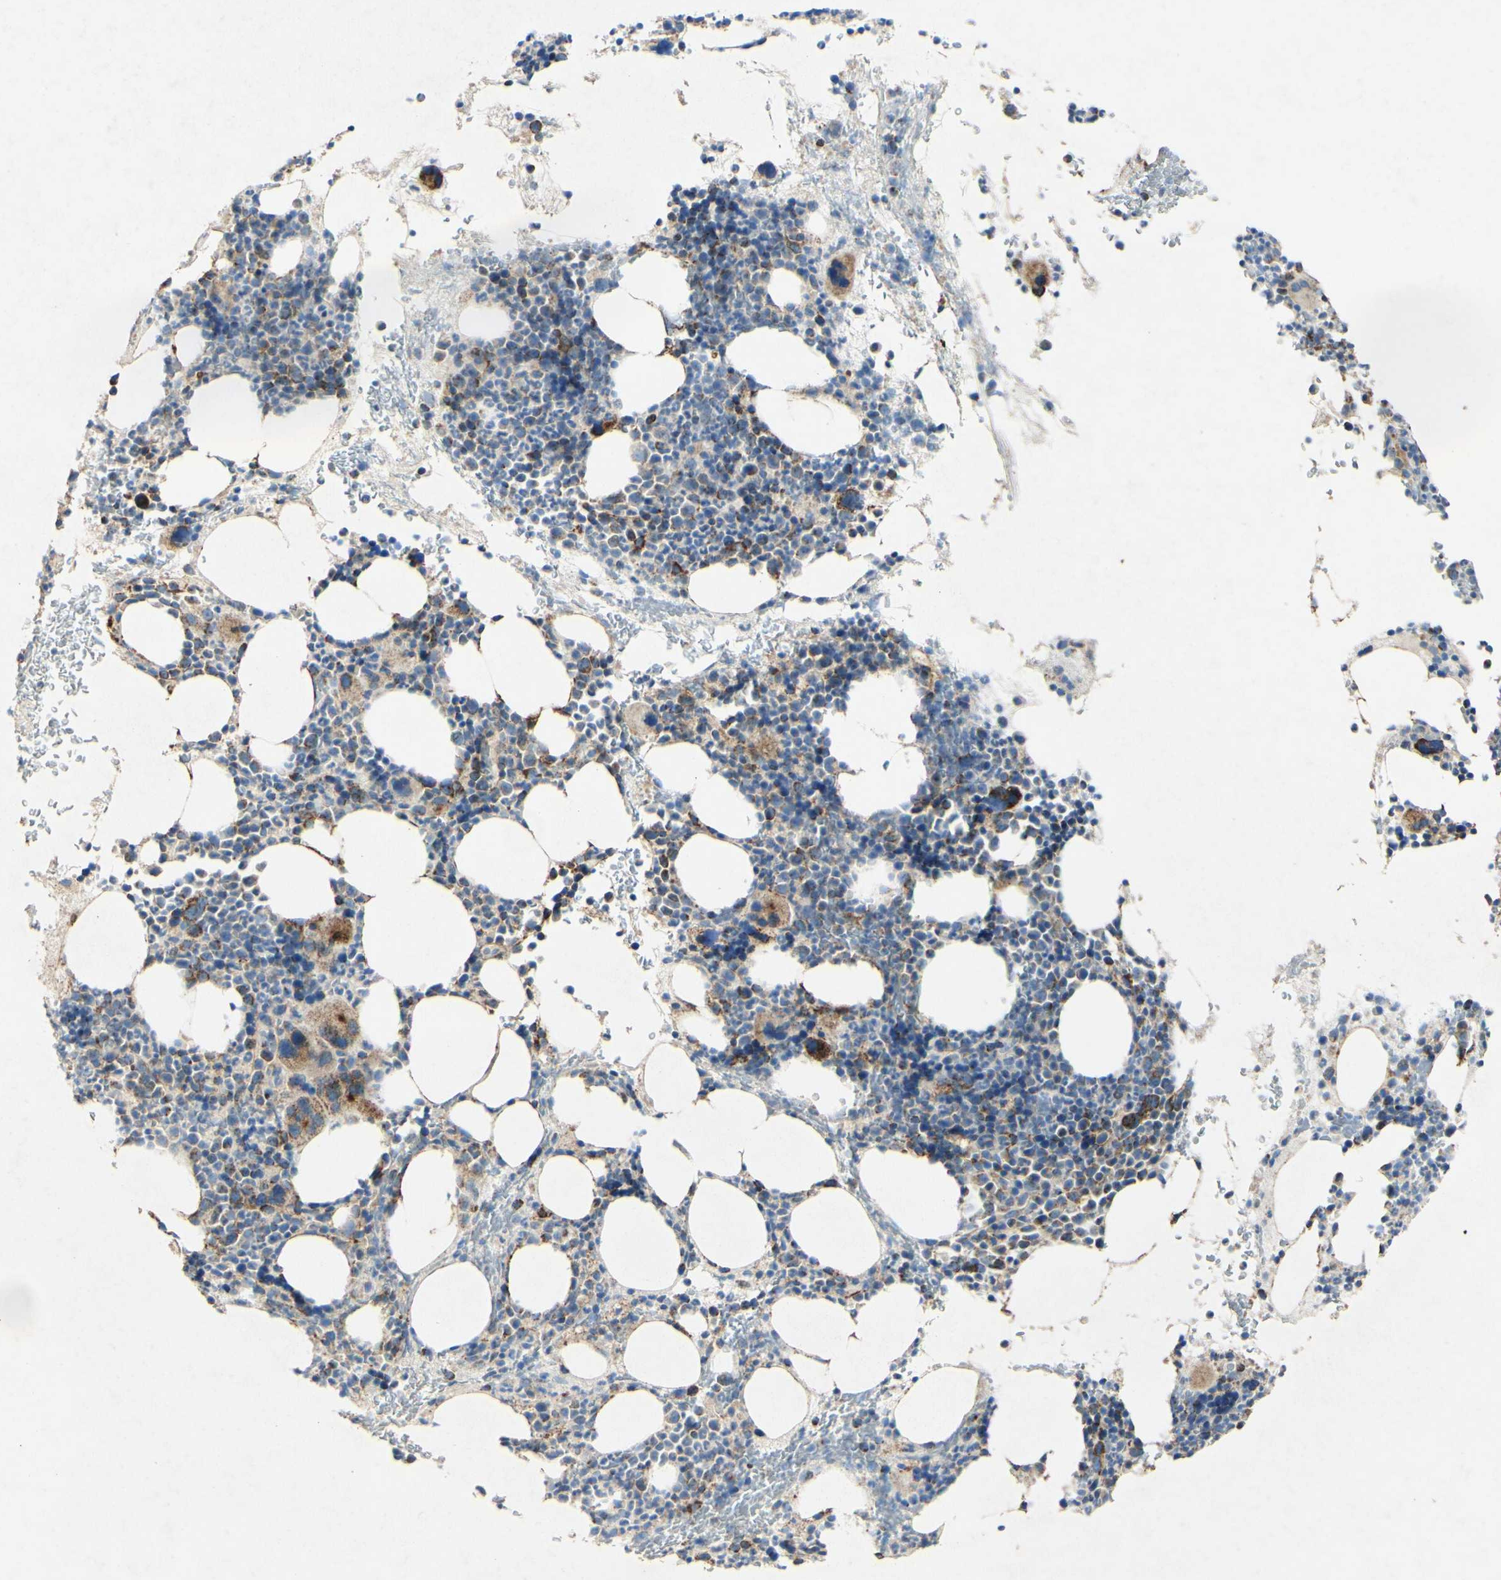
{"staining": {"intensity": "moderate", "quantity": "<25%", "location": "cytoplasmic/membranous"}, "tissue": "bone marrow", "cell_type": "Hematopoietic cells", "image_type": "normal", "snomed": [{"axis": "morphology", "description": "Normal tissue, NOS"}, {"axis": "morphology", "description": "Inflammation, NOS"}, {"axis": "topography", "description": "Bone marrow"}], "caption": "Immunohistochemistry image of benign human bone marrow stained for a protein (brown), which displays low levels of moderate cytoplasmic/membranous staining in about <25% of hematopoietic cells.", "gene": "OXCT1", "patient": {"sex": "male", "age": 73}}